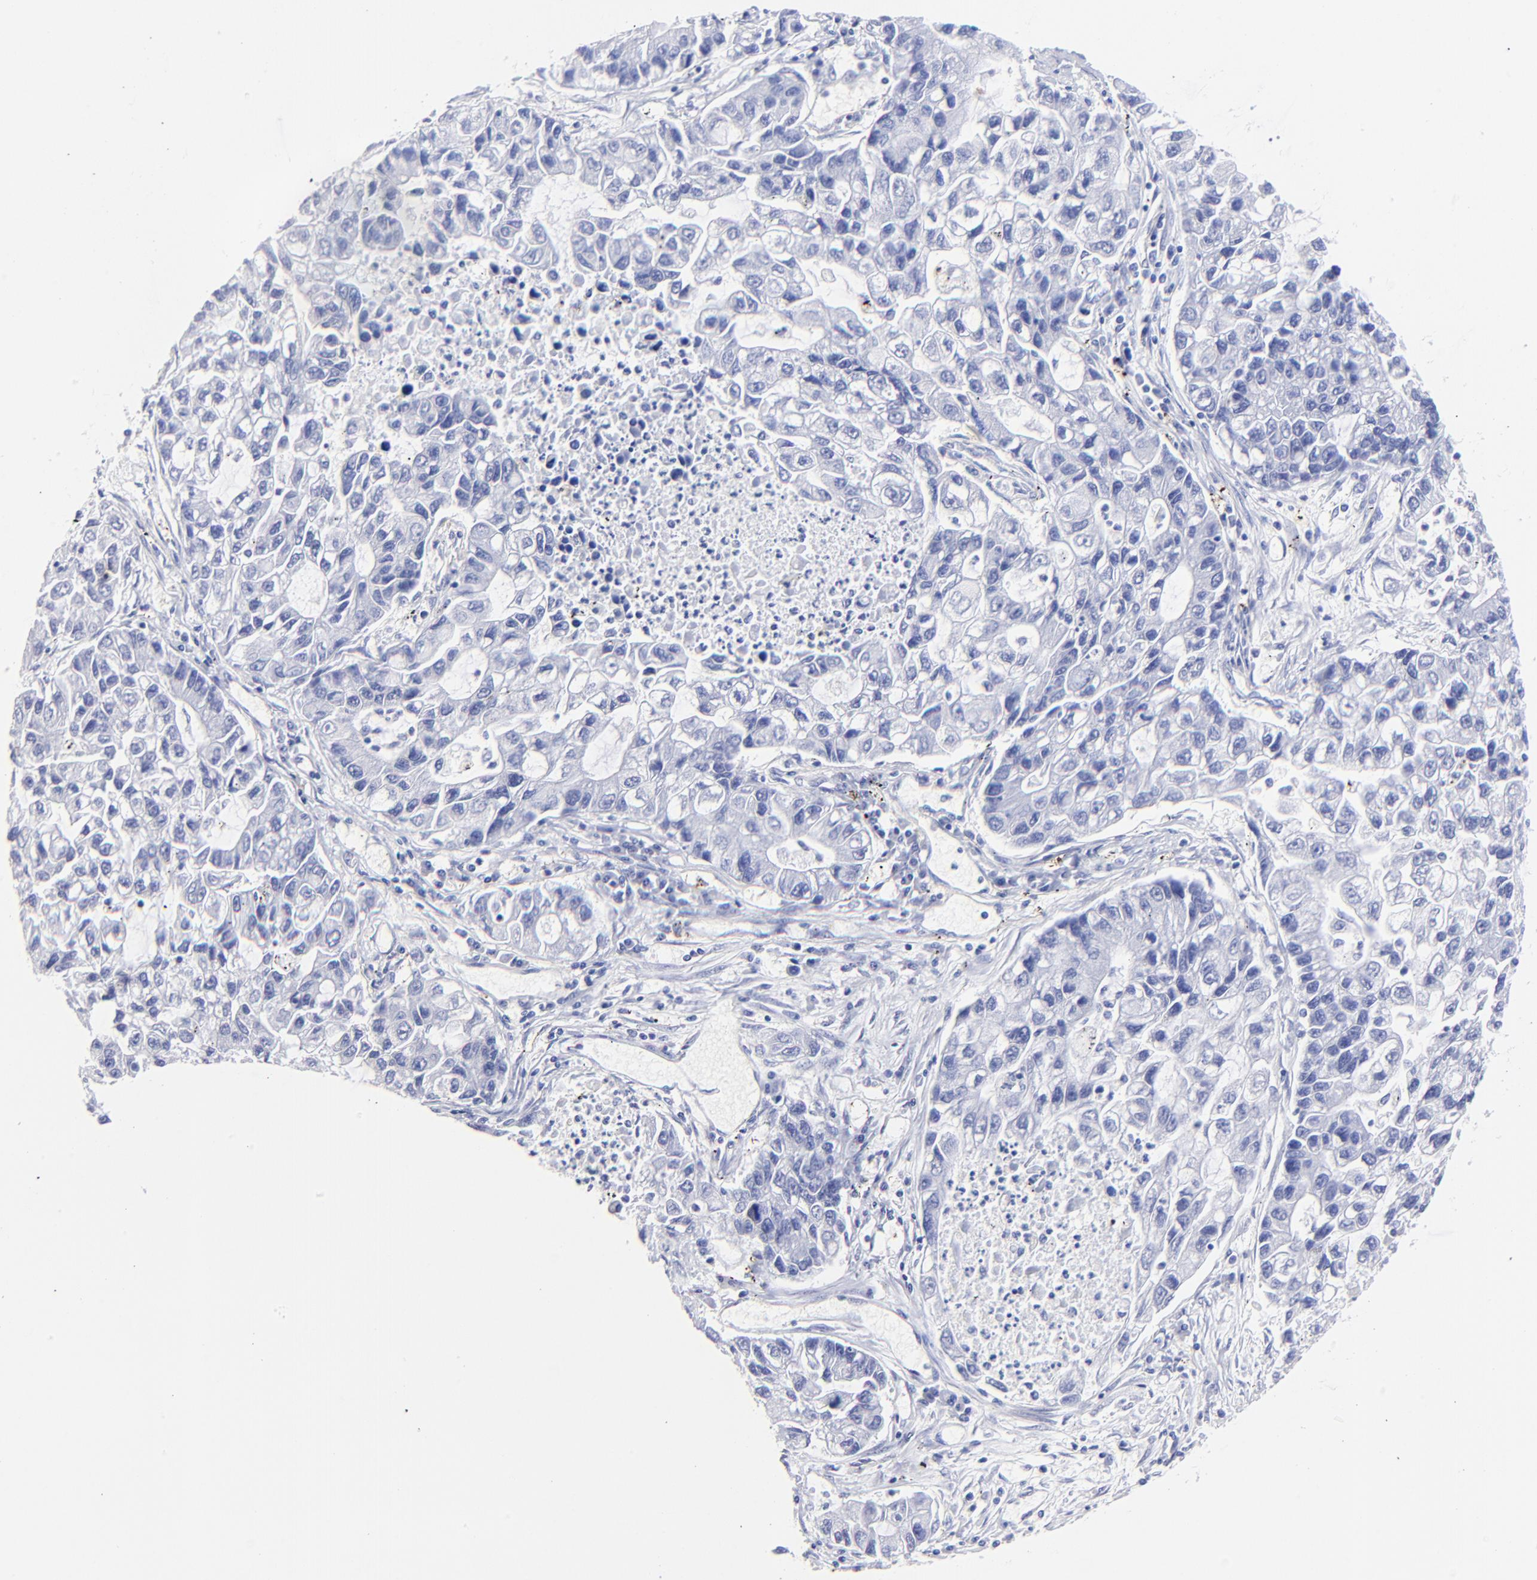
{"staining": {"intensity": "negative", "quantity": "none", "location": "none"}, "tissue": "lung cancer", "cell_type": "Tumor cells", "image_type": "cancer", "snomed": [{"axis": "morphology", "description": "Adenocarcinoma, NOS"}, {"axis": "topography", "description": "Lung"}], "caption": "Lung cancer (adenocarcinoma) was stained to show a protein in brown. There is no significant expression in tumor cells.", "gene": "HORMAD2", "patient": {"sex": "female", "age": 51}}